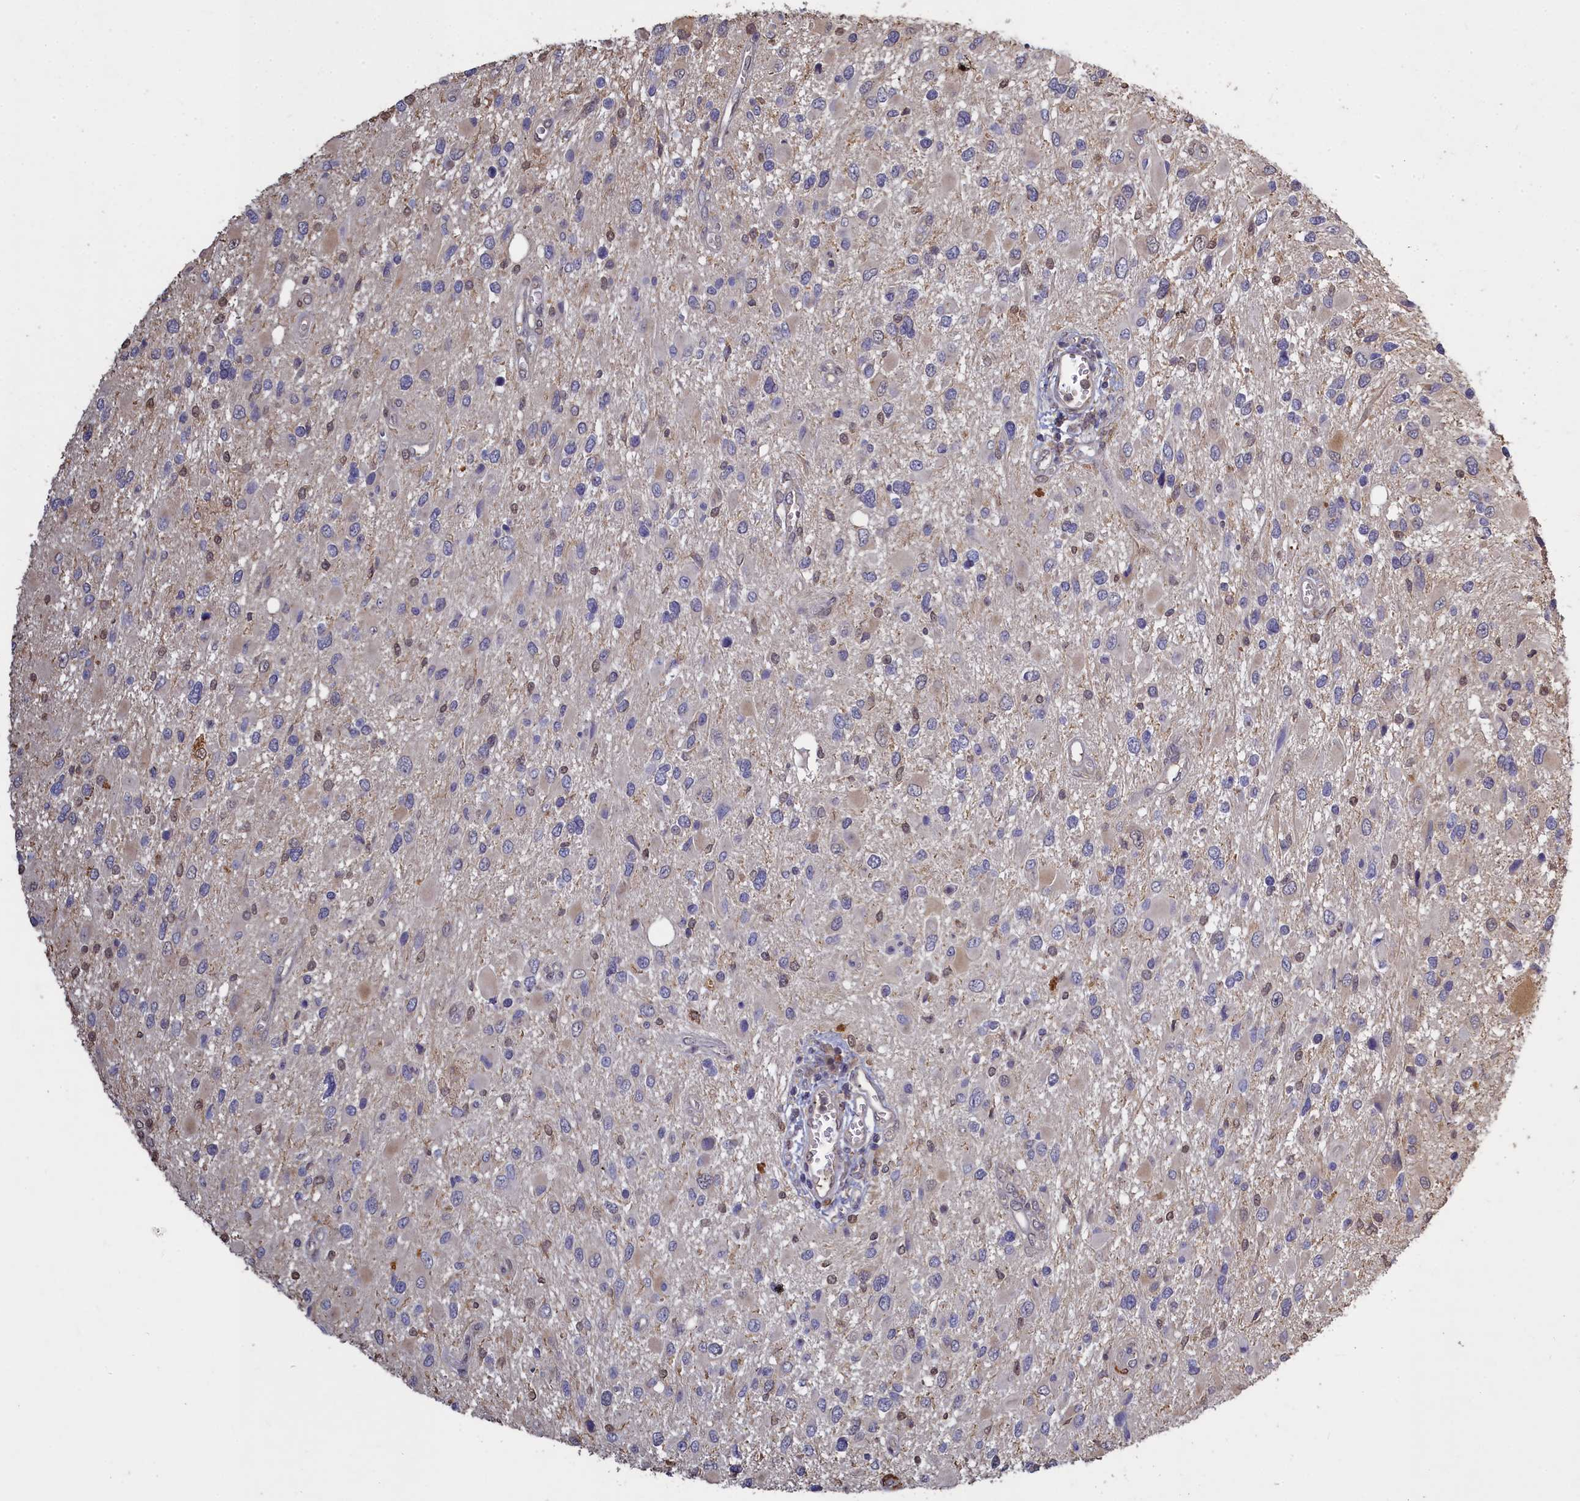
{"staining": {"intensity": "negative", "quantity": "none", "location": "none"}, "tissue": "glioma", "cell_type": "Tumor cells", "image_type": "cancer", "snomed": [{"axis": "morphology", "description": "Glioma, malignant, High grade"}, {"axis": "topography", "description": "Brain"}], "caption": "An image of human high-grade glioma (malignant) is negative for staining in tumor cells.", "gene": "UCHL3", "patient": {"sex": "male", "age": 53}}